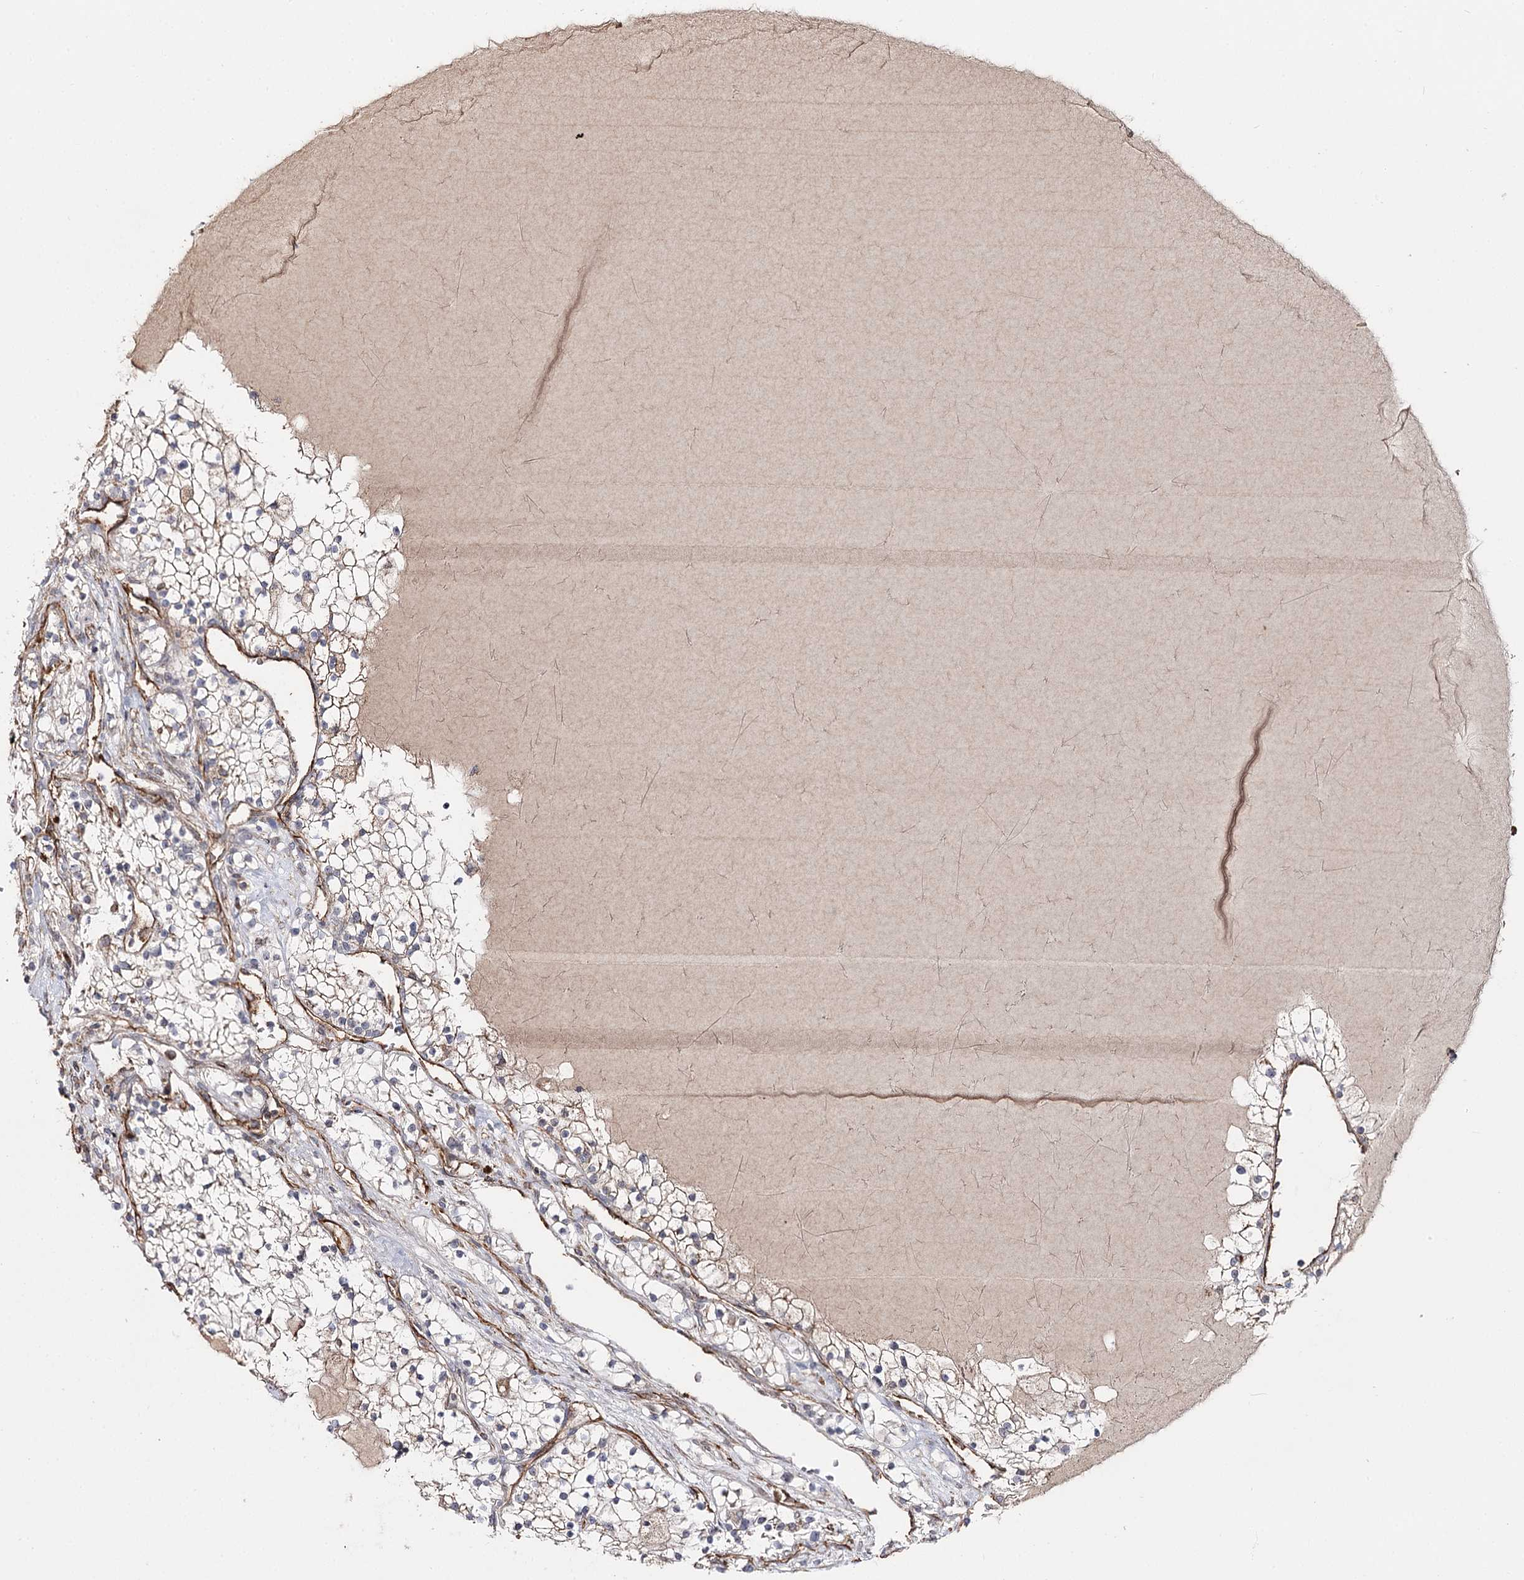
{"staining": {"intensity": "weak", "quantity": "25%-75%", "location": "cytoplasmic/membranous"}, "tissue": "renal cancer", "cell_type": "Tumor cells", "image_type": "cancer", "snomed": [{"axis": "morphology", "description": "Normal tissue, NOS"}, {"axis": "morphology", "description": "Adenocarcinoma, NOS"}, {"axis": "topography", "description": "Kidney"}], "caption": "DAB (3,3'-diaminobenzidine) immunohistochemical staining of human renal adenocarcinoma shows weak cytoplasmic/membranous protein positivity in about 25%-75% of tumor cells. (Stains: DAB in brown, nuclei in blue, Microscopy: brightfield microscopy at high magnification).", "gene": "CBR4", "patient": {"sex": "male", "age": 68}}